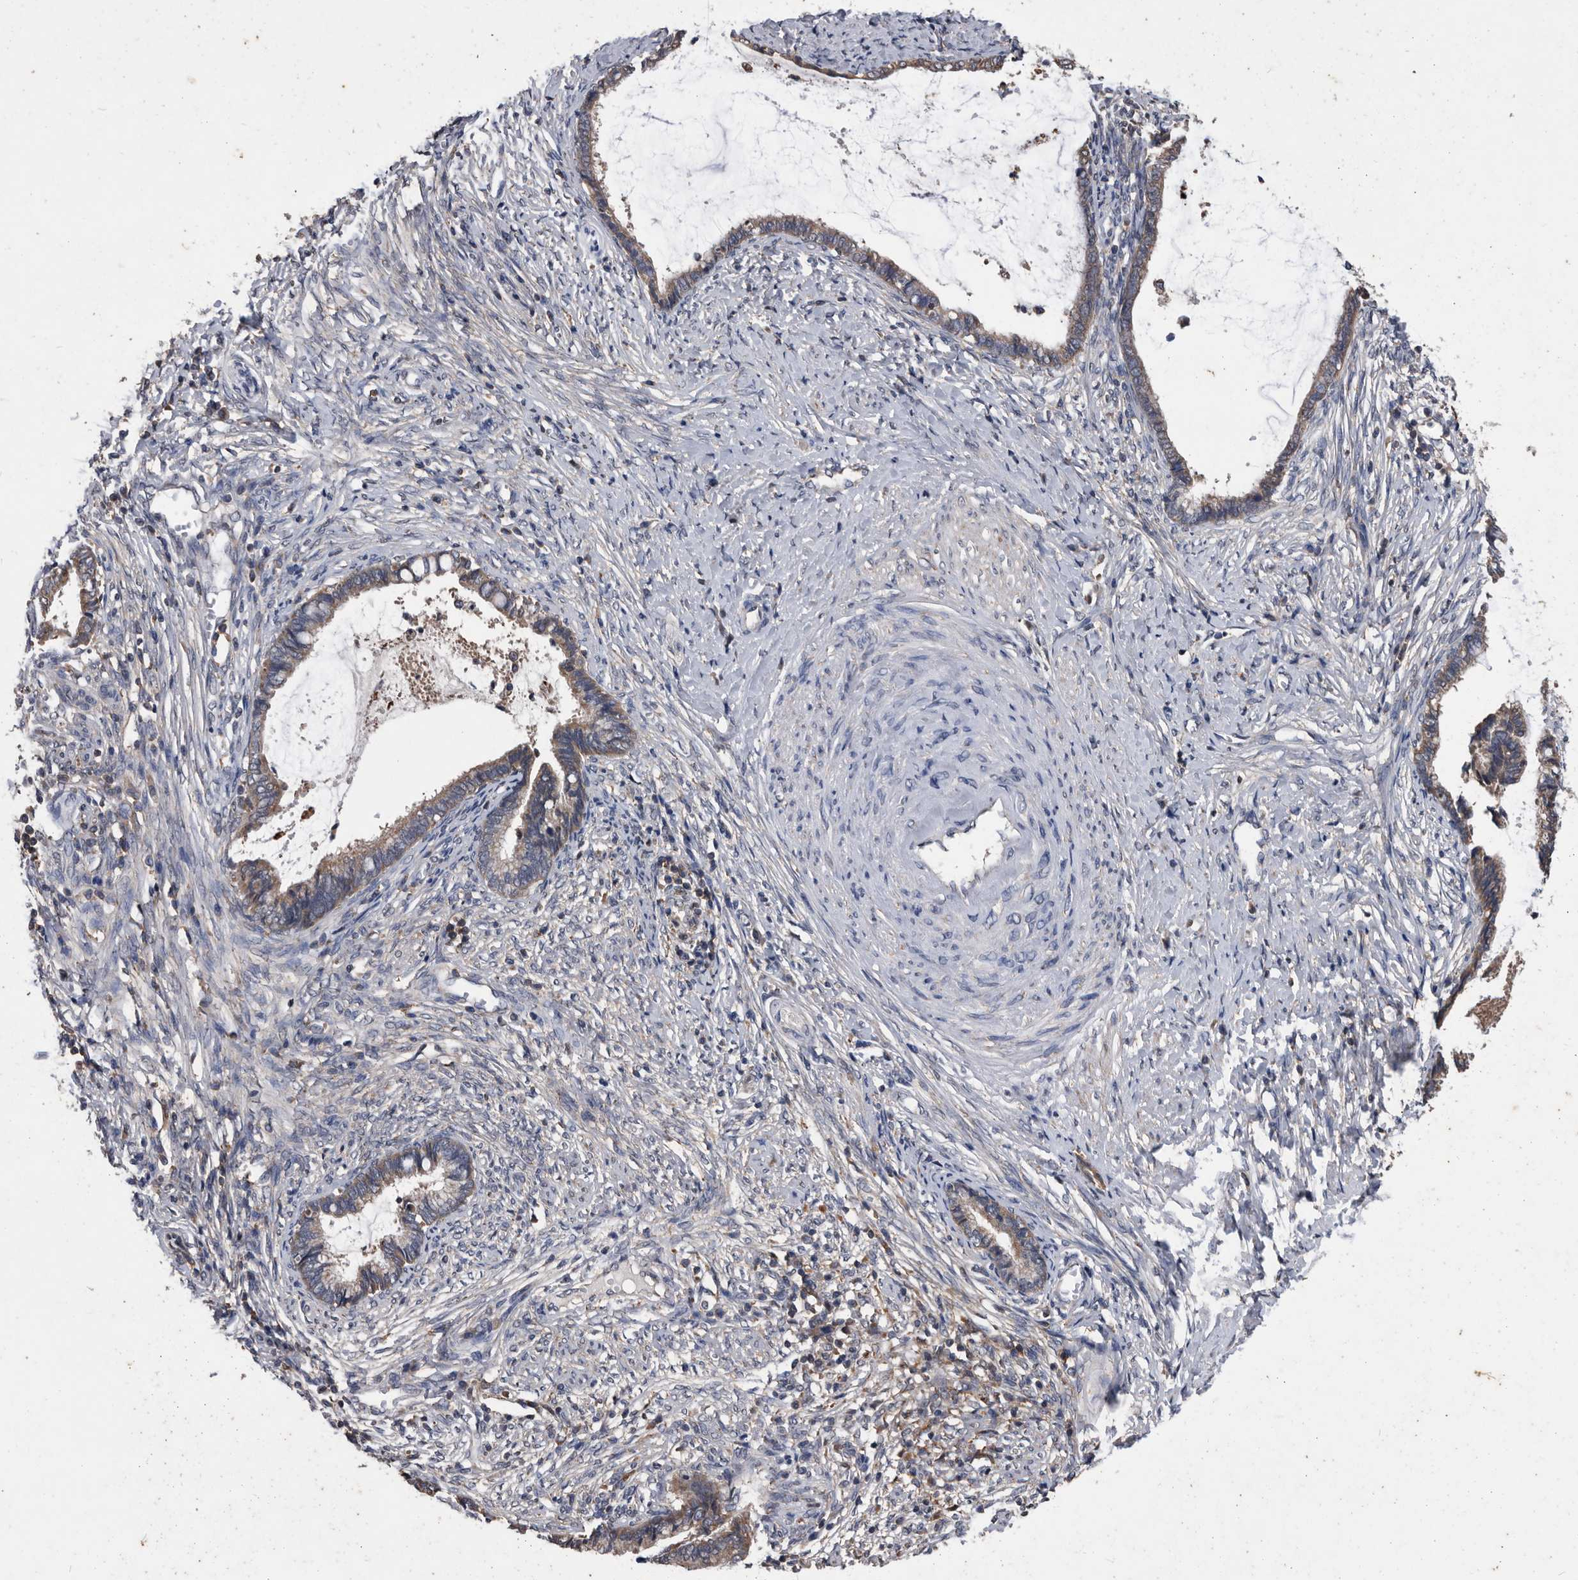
{"staining": {"intensity": "weak", "quantity": ">75%", "location": "cytoplasmic/membranous"}, "tissue": "cervical cancer", "cell_type": "Tumor cells", "image_type": "cancer", "snomed": [{"axis": "morphology", "description": "Adenocarcinoma, NOS"}, {"axis": "topography", "description": "Cervix"}], "caption": "Tumor cells display weak cytoplasmic/membranous expression in approximately >75% of cells in cervical cancer (adenocarcinoma). (brown staining indicates protein expression, while blue staining denotes nuclei).", "gene": "NRBP1", "patient": {"sex": "female", "age": 44}}